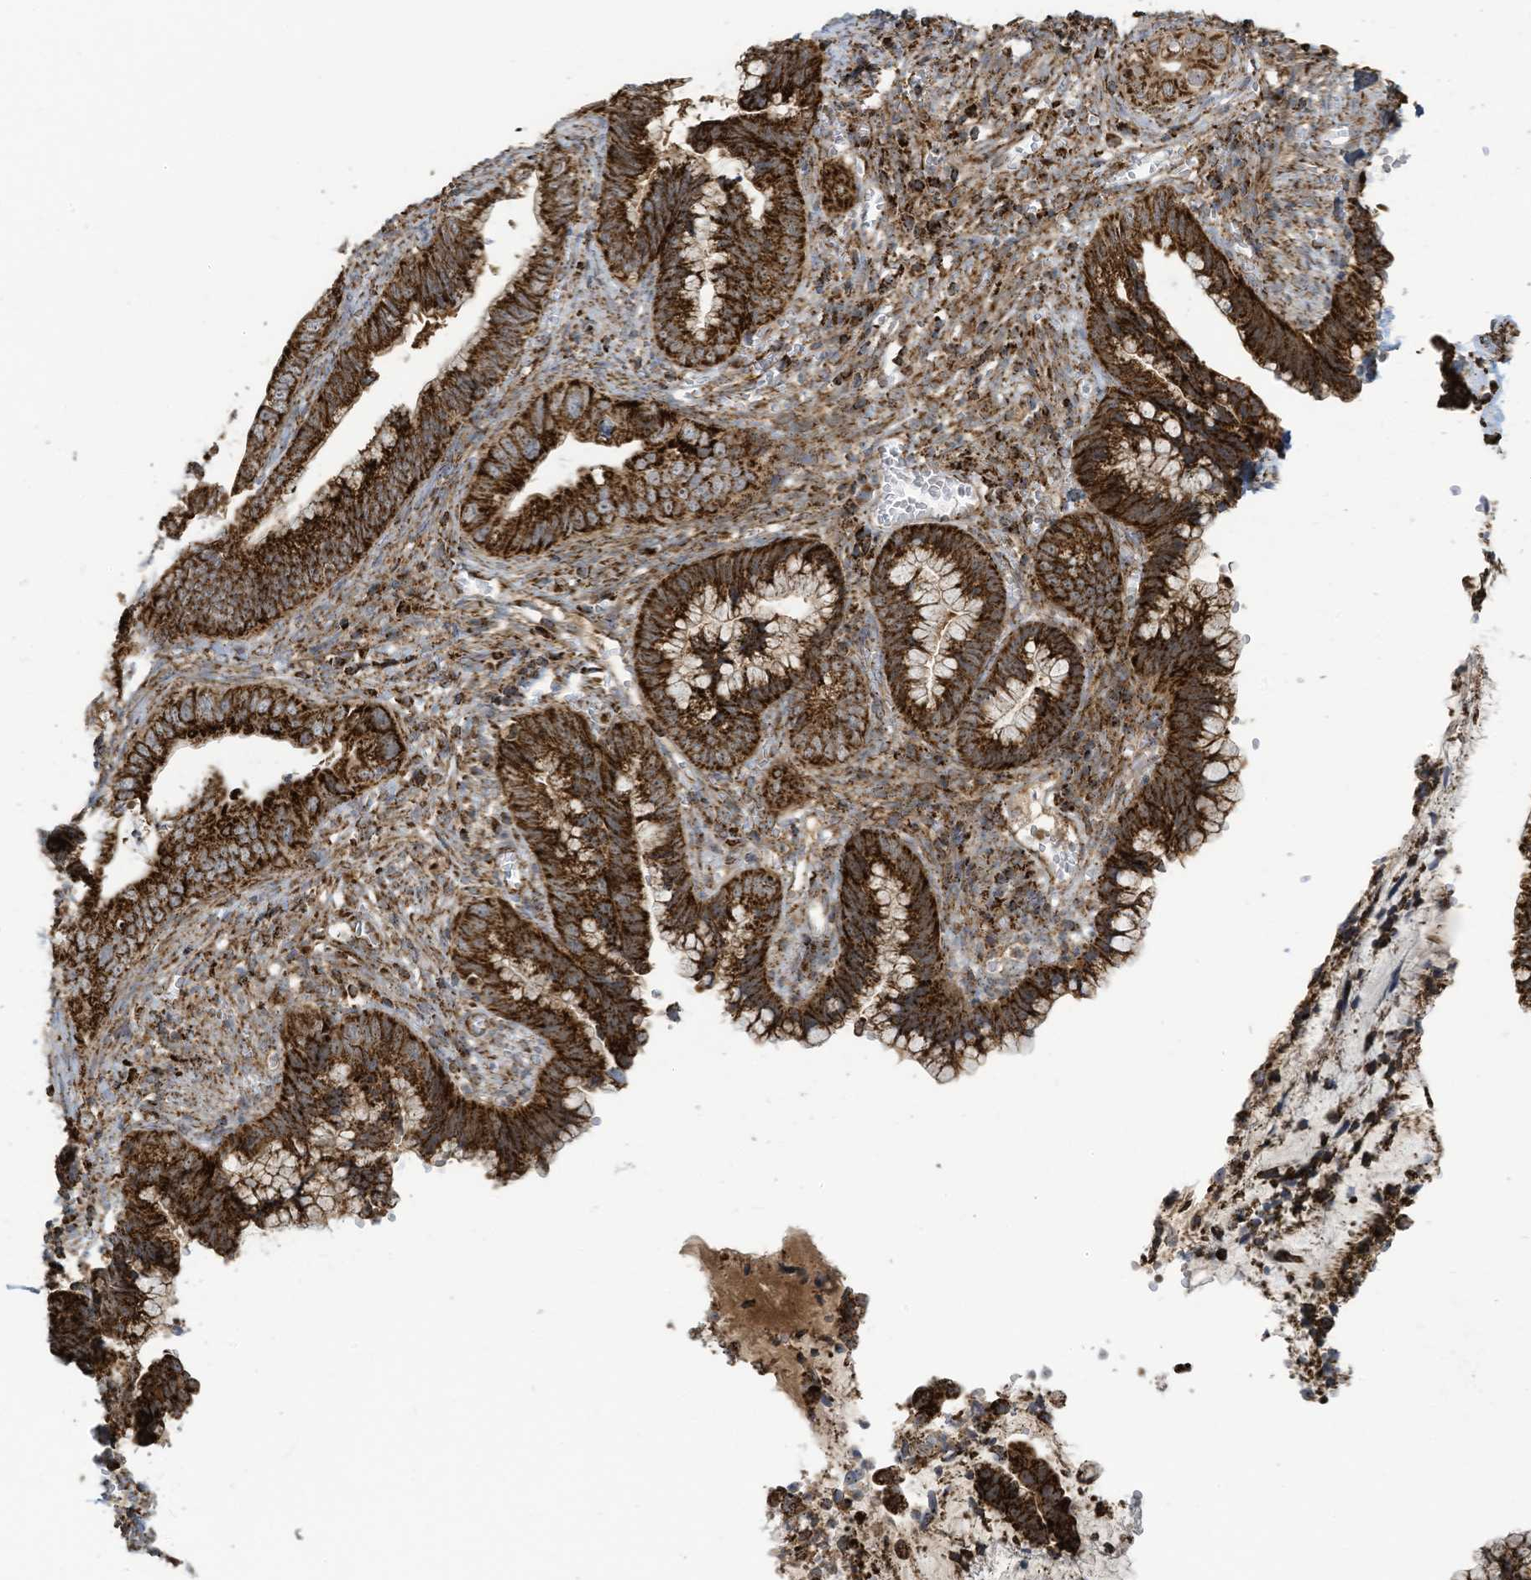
{"staining": {"intensity": "strong", "quantity": ">75%", "location": "cytoplasmic/membranous"}, "tissue": "cervical cancer", "cell_type": "Tumor cells", "image_type": "cancer", "snomed": [{"axis": "morphology", "description": "Adenocarcinoma, NOS"}, {"axis": "topography", "description": "Cervix"}], "caption": "Tumor cells exhibit high levels of strong cytoplasmic/membranous expression in approximately >75% of cells in human cervical cancer (adenocarcinoma).", "gene": "COX10", "patient": {"sex": "female", "age": 44}}